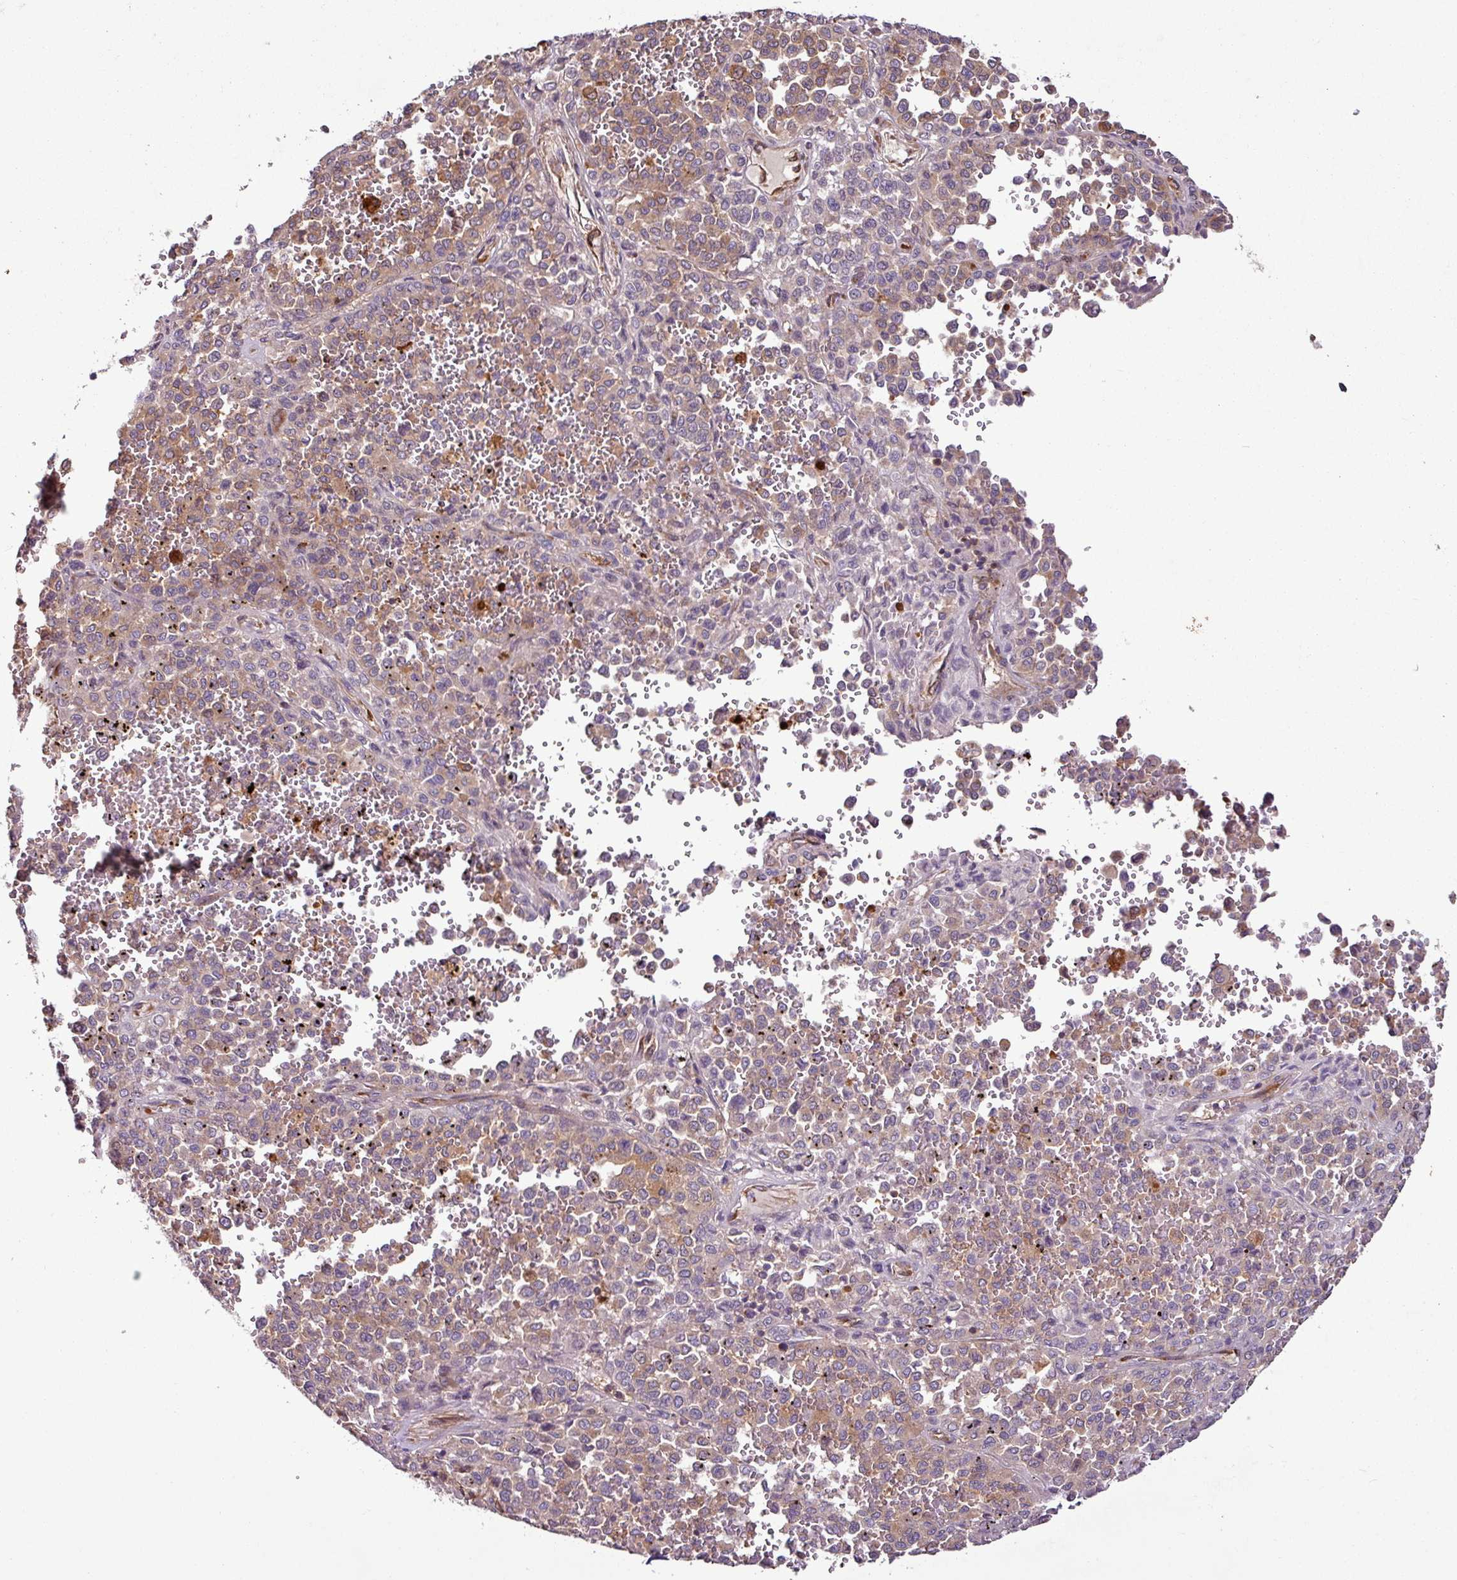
{"staining": {"intensity": "weak", "quantity": "25%-75%", "location": "cytoplasmic/membranous"}, "tissue": "melanoma", "cell_type": "Tumor cells", "image_type": "cancer", "snomed": [{"axis": "morphology", "description": "Malignant melanoma, Metastatic site"}, {"axis": "topography", "description": "Pancreas"}], "caption": "DAB immunohistochemical staining of human malignant melanoma (metastatic site) shows weak cytoplasmic/membranous protein staining in about 25%-75% of tumor cells. The staining was performed using DAB to visualize the protein expression in brown, while the nuclei were stained in blue with hematoxylin (Magnification: 20x).", "gene": "ZNF106", "patient": {"sex": "female", "age": 30}}